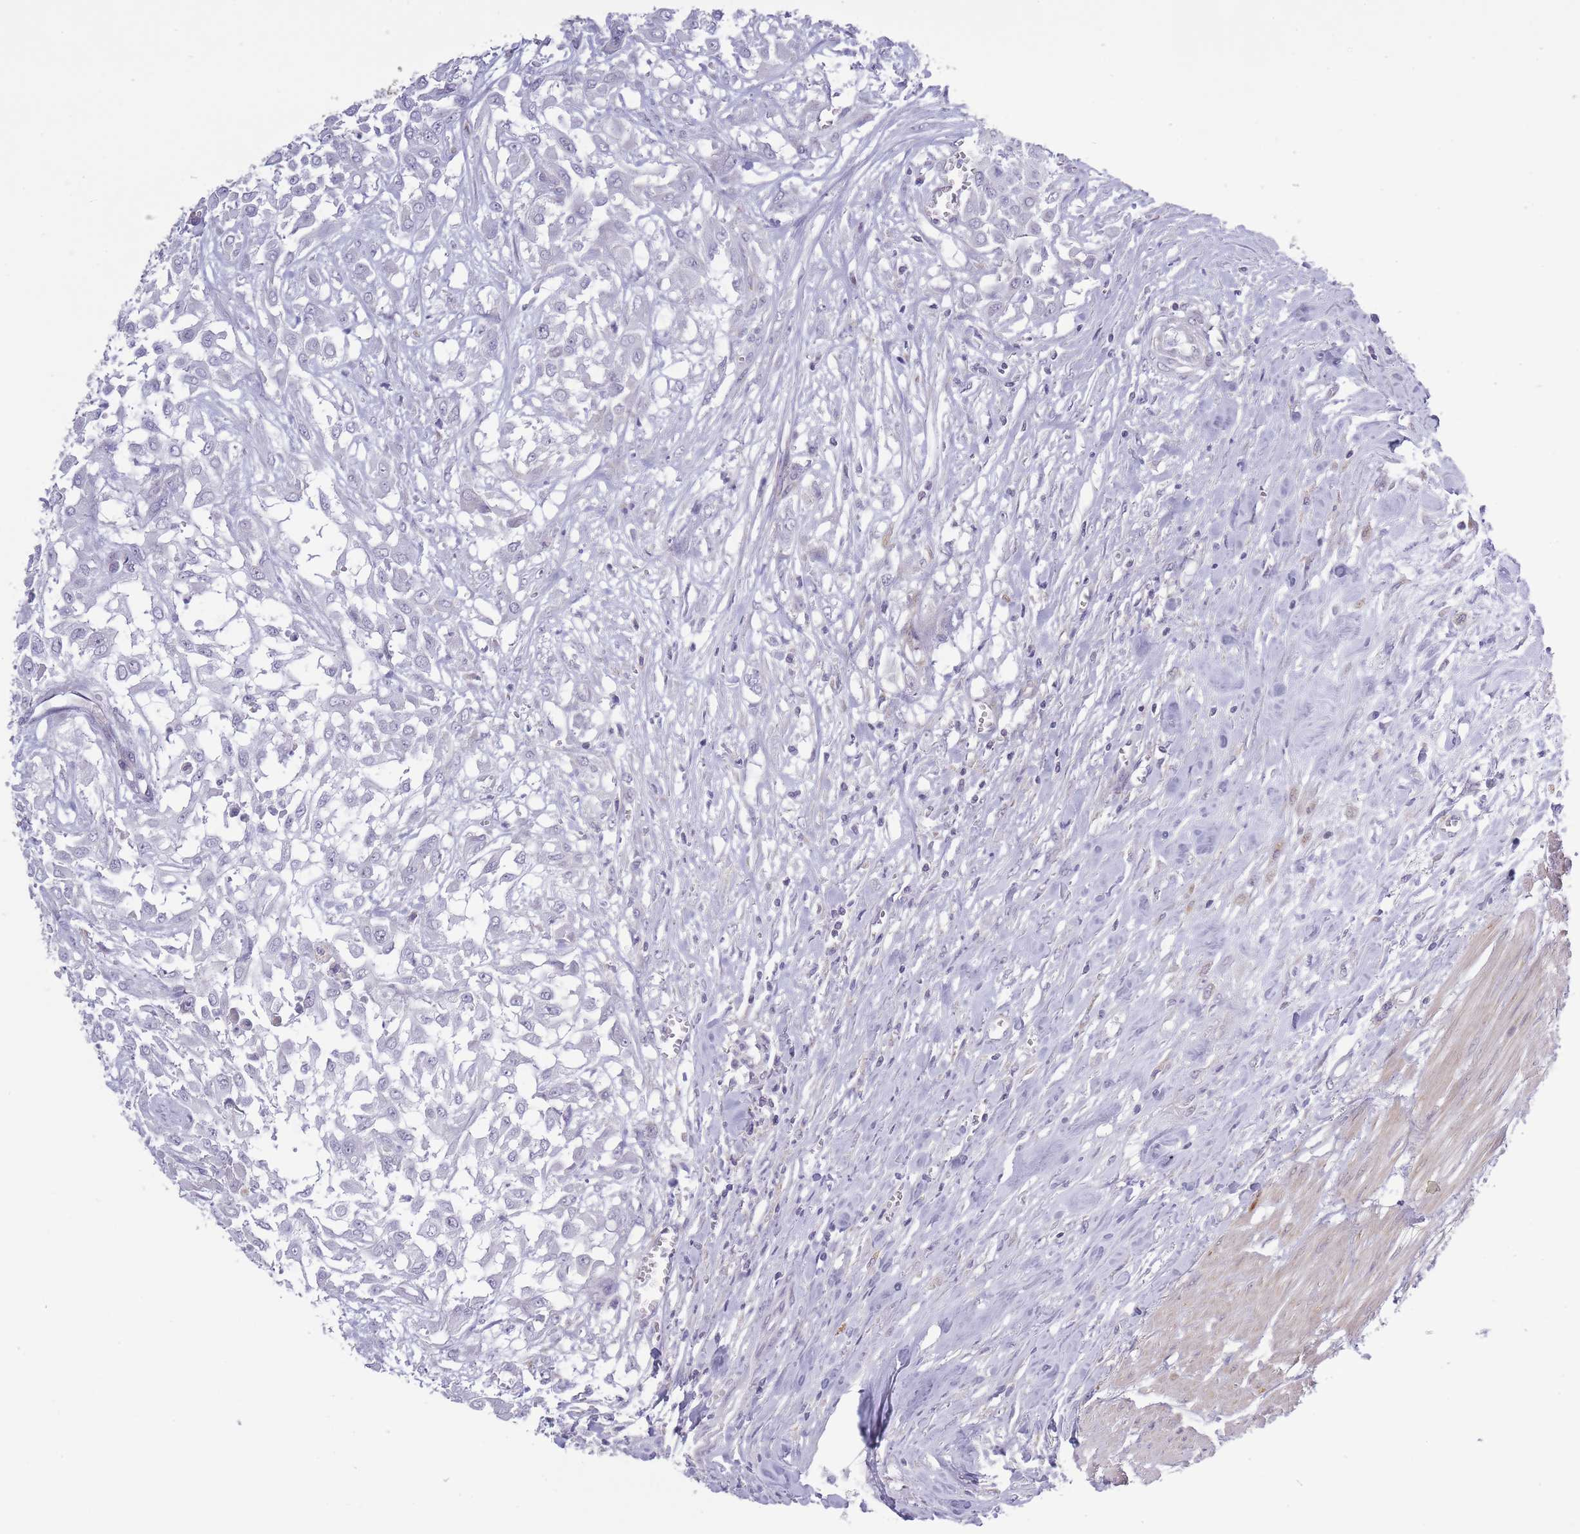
{"staining": {"intensity": "negative", "quantity": "none", "location": "none"}, "tissue": "urothelial cancer", "cell_type": "Tumor cells", "image_type": "cancer", "snomed": [{"axis": "morphology", "description": "Urothelial carcinoma, High grade"}, {"axis": "topography", "description": "Urinary bladder"}], "caption": "An immunohistochemistry photomicrograph of urothelial cancer is shown. There is no staining in tumor cells of urothelial cancer.", "gene": "ZBTB24", "patient": {"sex": "male", "age": 57}}